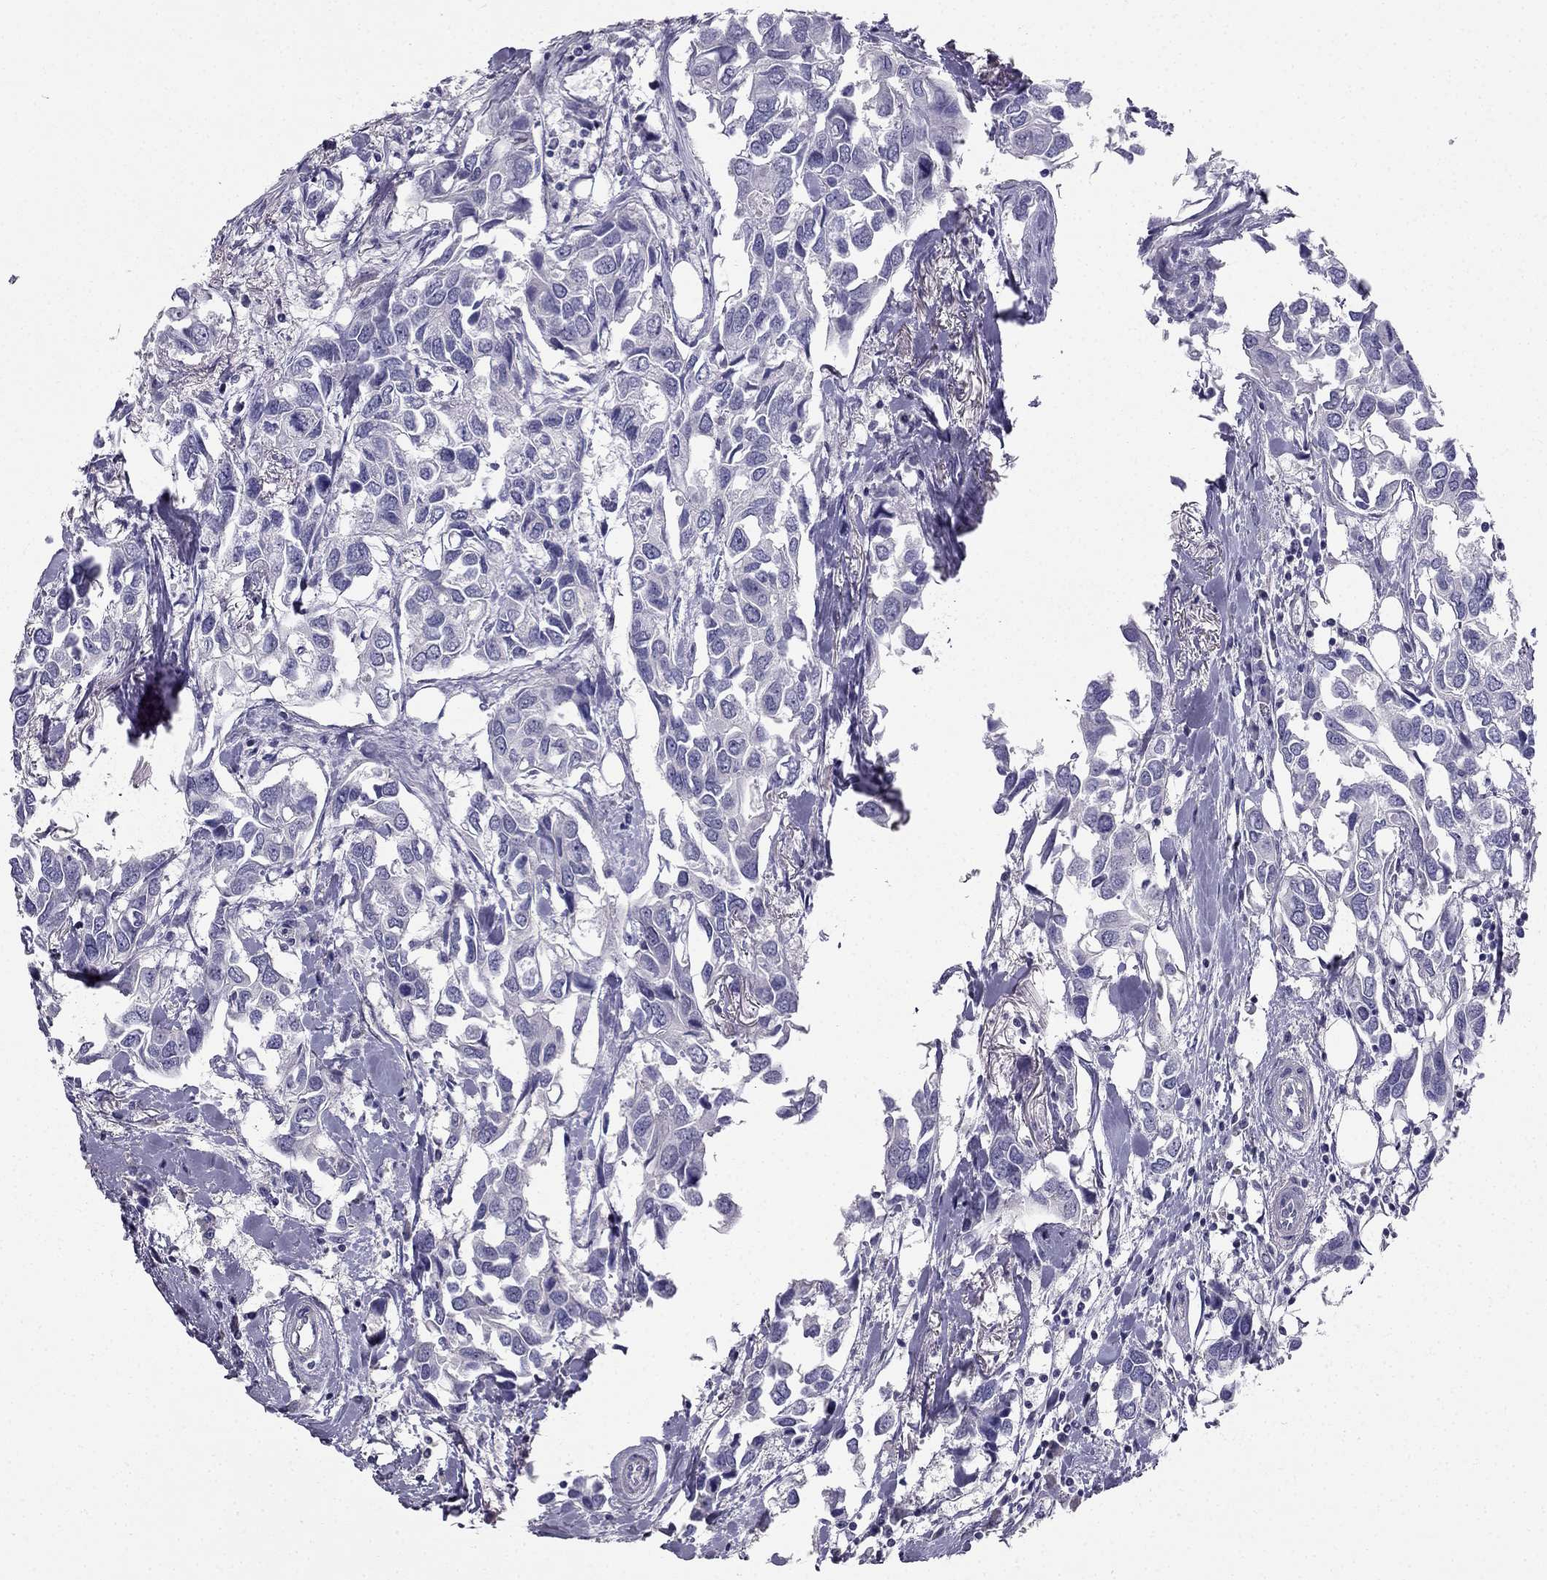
{"staining": {"intensity": "negative", "quantity": "none", "location": "none"}, "tissue": "breast cancer", "cell_type": "Tumor cells", "image_type": "cancer", "snomed": [{"axis": "morphology", "description": "Duct carcinoma"}, {"axis": "topography", "description": "Breast"}], "caption": "Breast cancer was stained to show a protein in brown. There is no significant expression in tumor cells. Brightfield microscopy of immunohistochemistry (IHC) stained with DAB (brown) and hematoxylin (blue), captured at high magnification.", "gene": "HSFX1", "patient": {"sex": "female", "age": 83}}